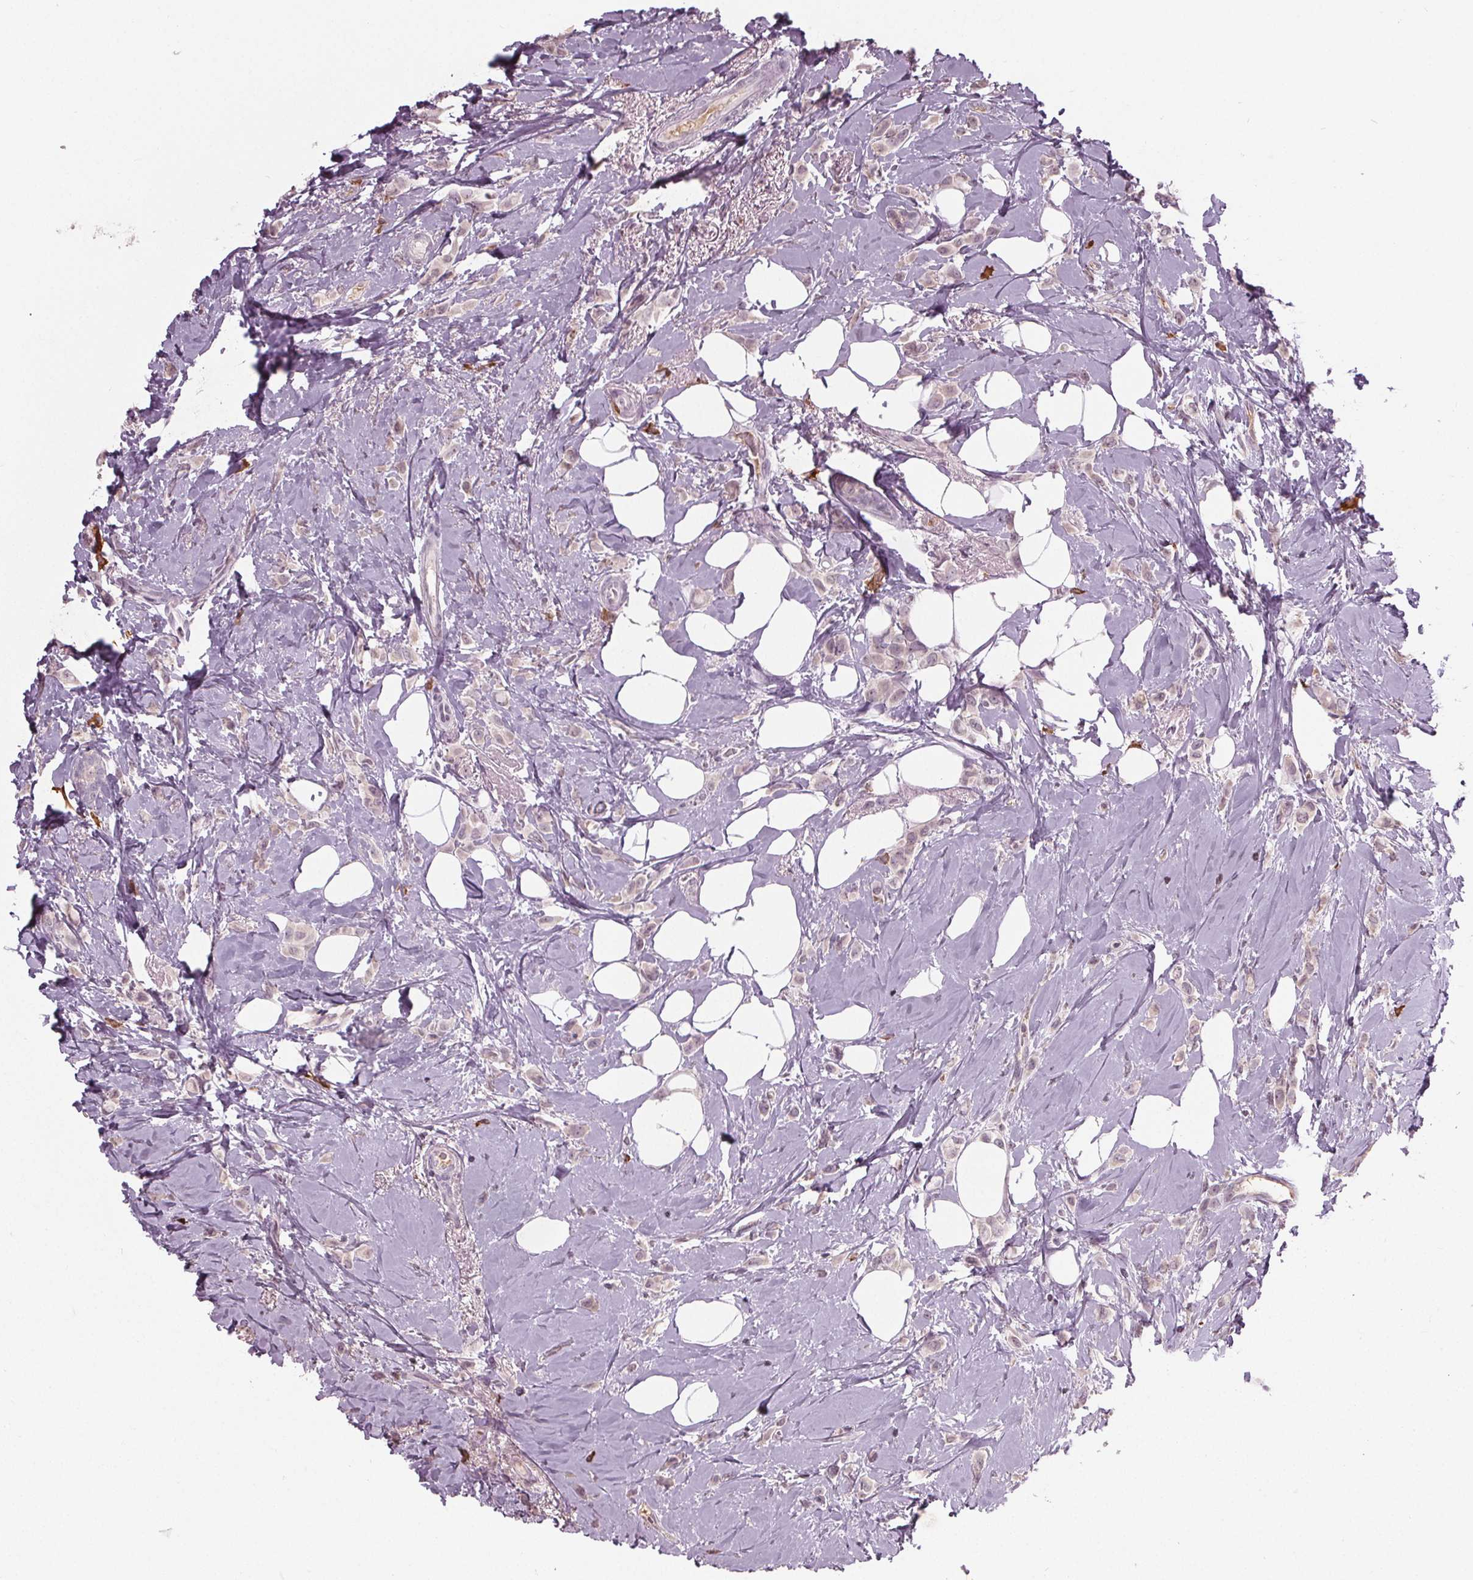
{"staining": {"intensity": "negative", "quantity": "none", "location": "none"}, "tissue": "breast cancer", "cell_type": "Tumor cells", "image_type": "cancer", "snomed": [{"axis": "morphology", "description": "Lobular carcinoma"}, {"axis": "topography", "description": "Breast"}], "caption": "Tumor cells show no significant expression in breast lobular carcinoma. (IHC, brightfield microscopy, high magnification).", "gene": "CXCL16", "patient": {"sex": "female", "age": 66}}